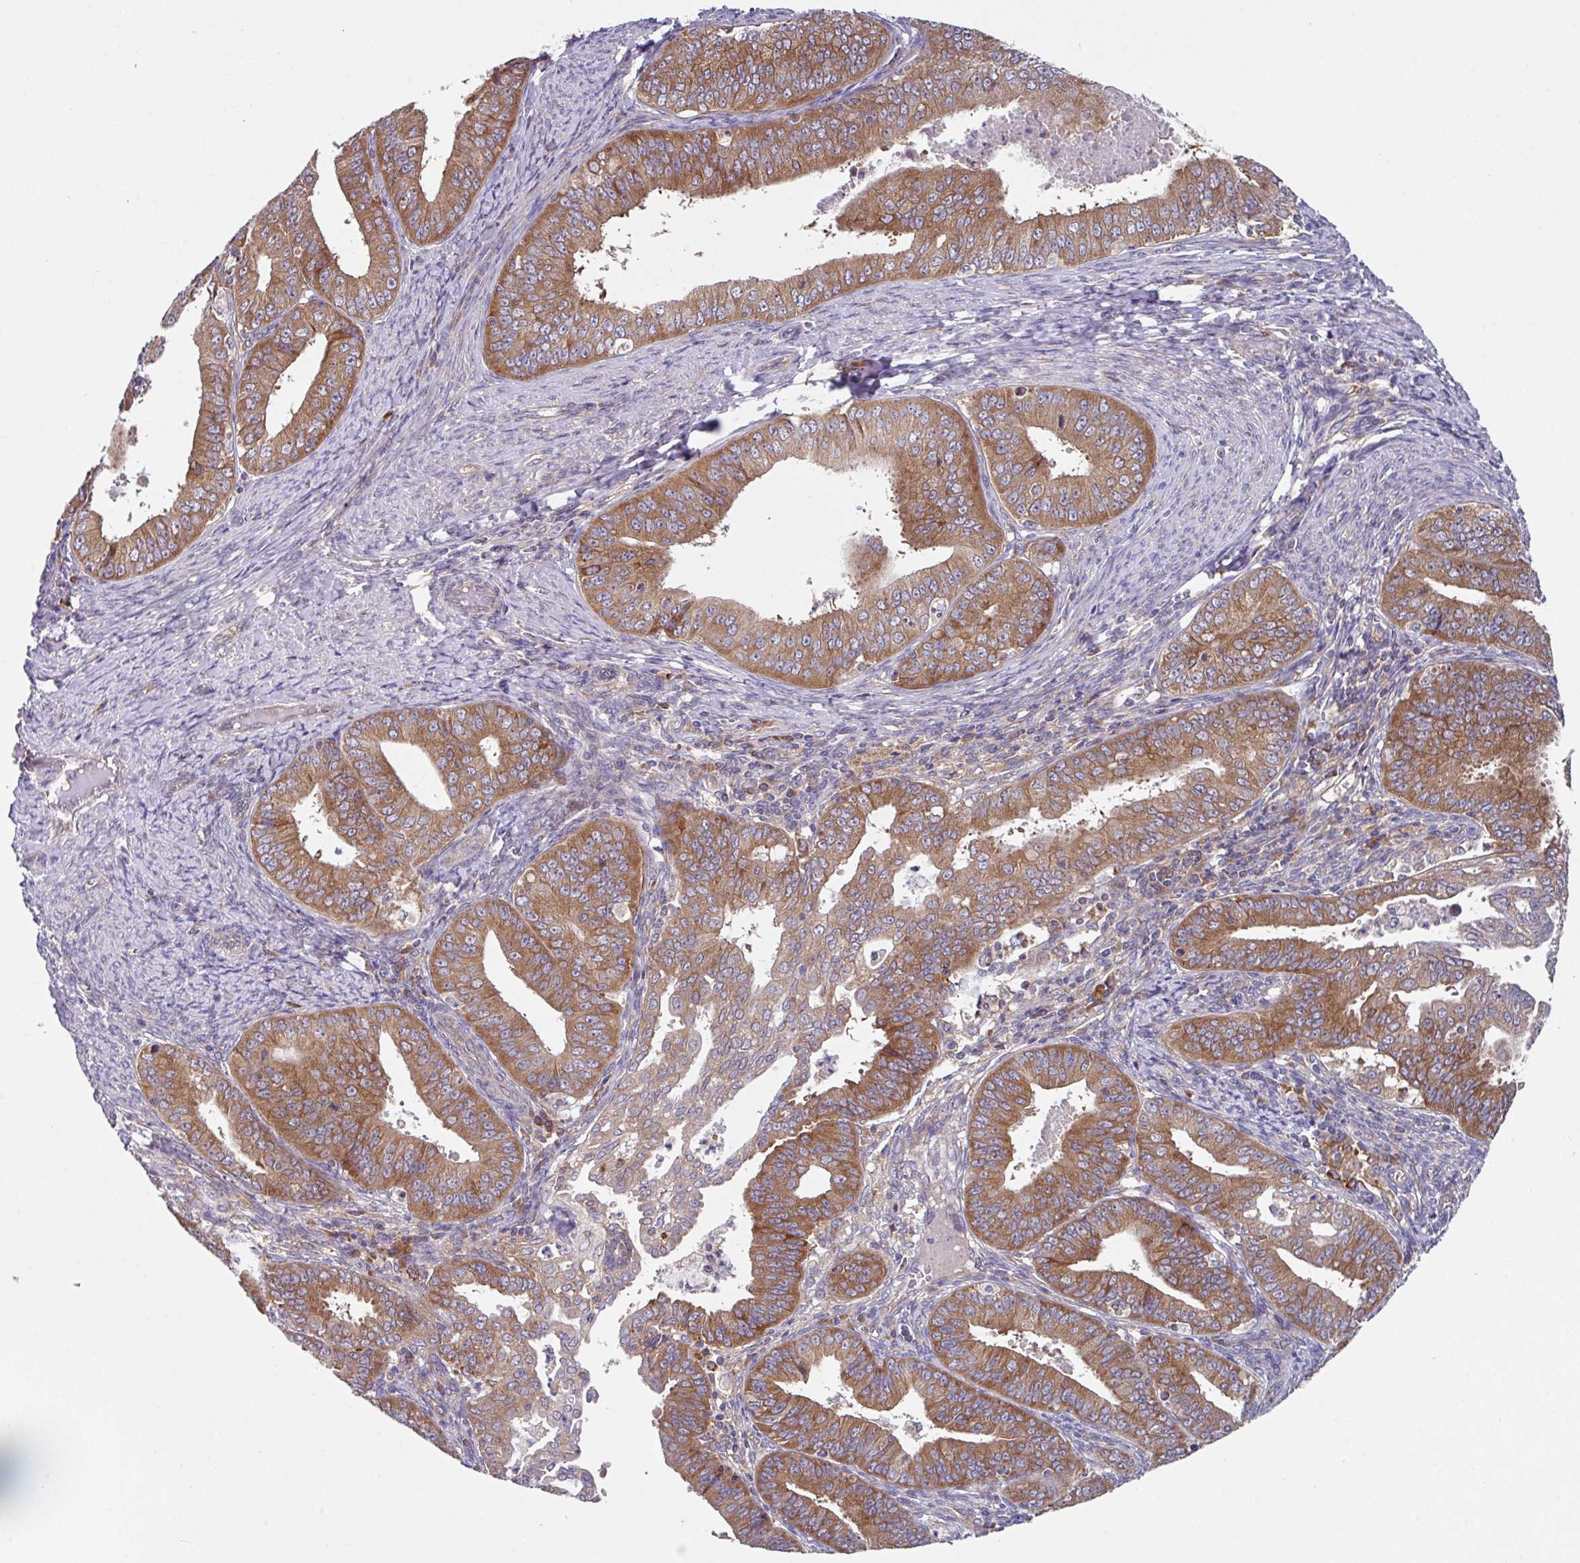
{"staining": {"intensity": "strong", "quantity": ">75%", "location": "cytoplasmic/membranous"}, "tissue": "endometrial cancer", "cell_type": "Tumor cells", "image_type": "cancer", "snomed": [{"axis": "morphology", "description": "Adenocarcinoma, NOS"}, {"axis": "topography", "description": "Endometrium"}], "caption": "Immunohistochemical staining of human endometrial cancer demonstrates high levels of strong cytoplasmic/membranous expression in approximately >75% of tumor cells.", "gene": "EIF4B", "patient": {"sex": "female", "age": 73}}